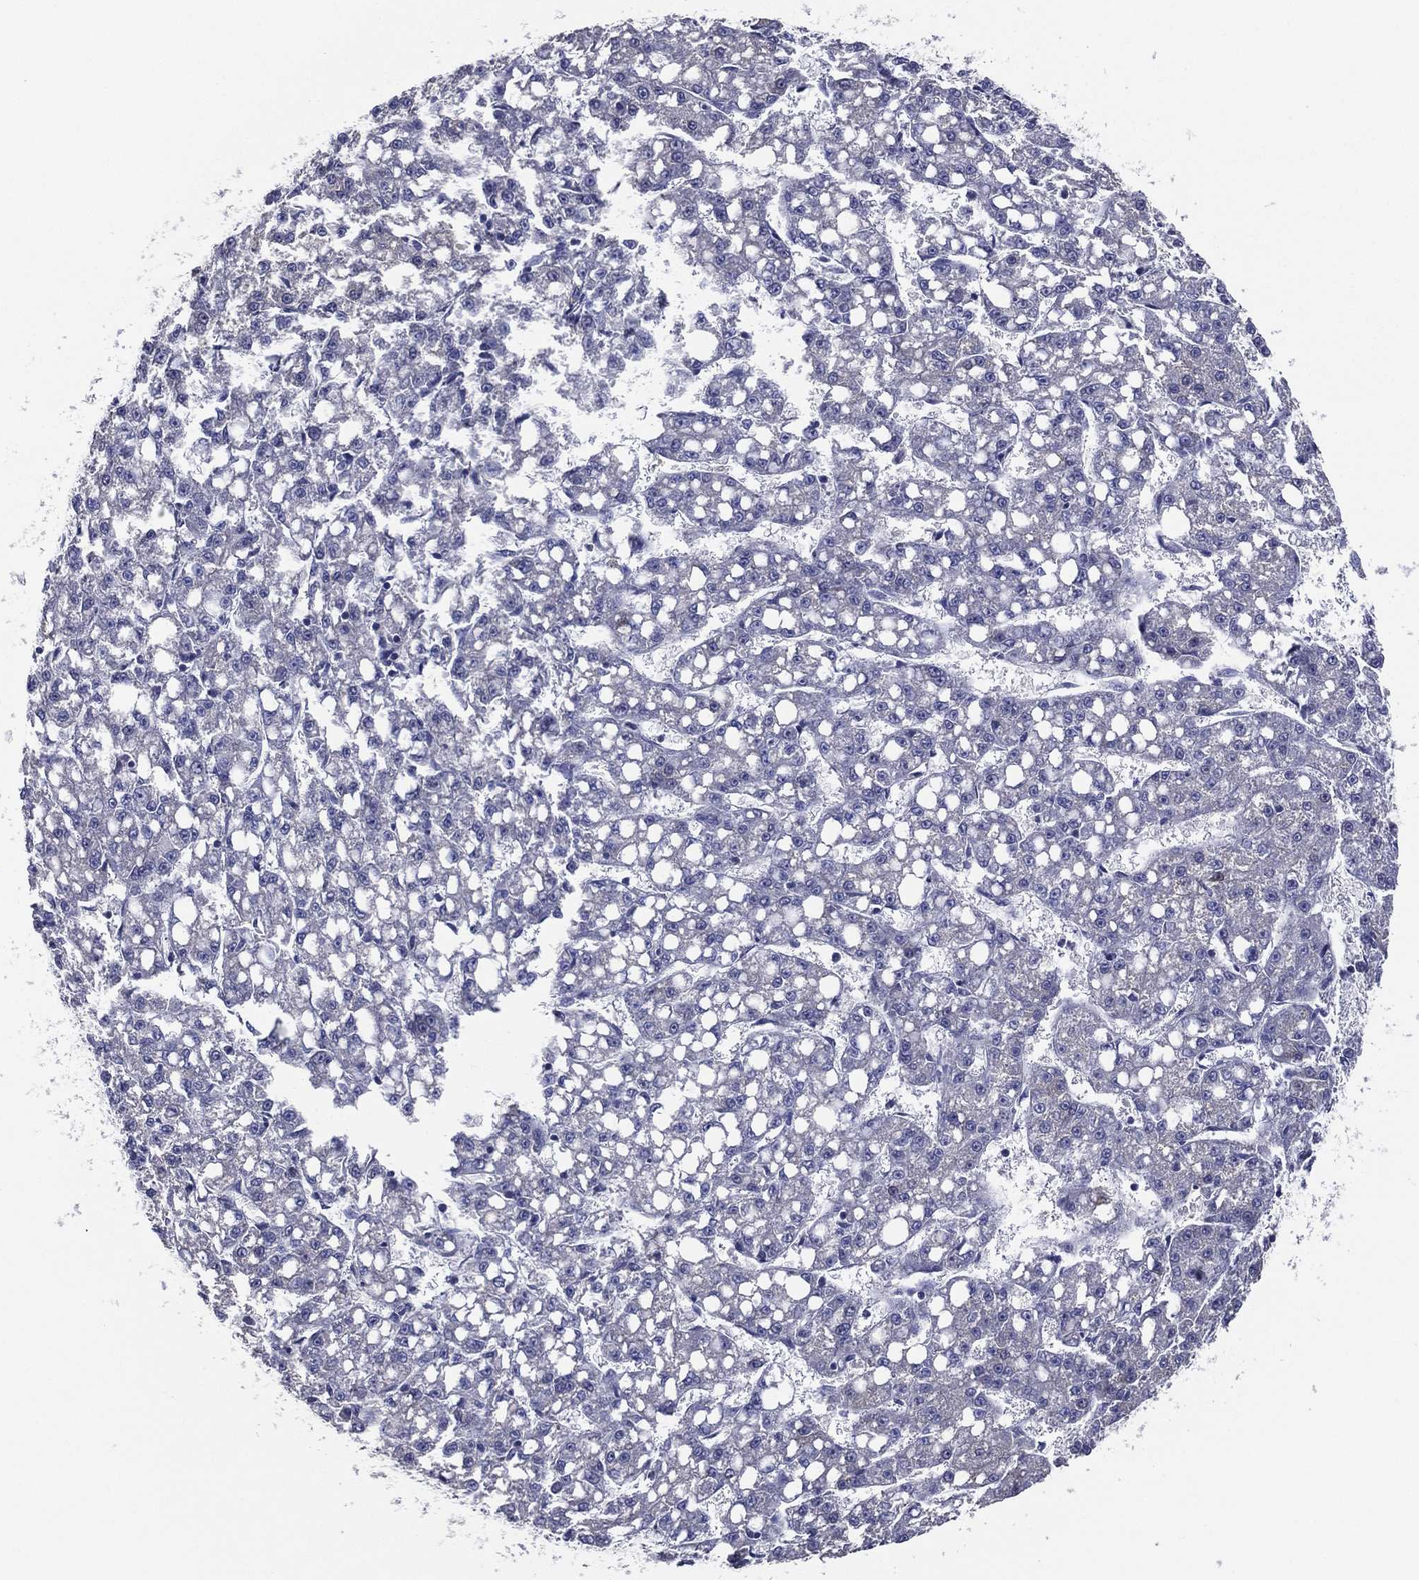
{"staining": {"intensity": "negative", "quantity": "none", "location": "none"}, "tissue": "liver cancer", "cell_type": "Tumor cells", "image_type": "cancer", "snomed": [{"axis": "morphology", "description": "Carcinoma, Hepatocellular, NOS"}, {"axis": "topography", "description": "Liver"}], "caption": "Hepatocellular carcinoma (liver) was stained to show a protein in brown. There is no significant positivity in tumor cells.", "gene": "SLC13A4", "patient": {"sex": "female", "age": 65}}